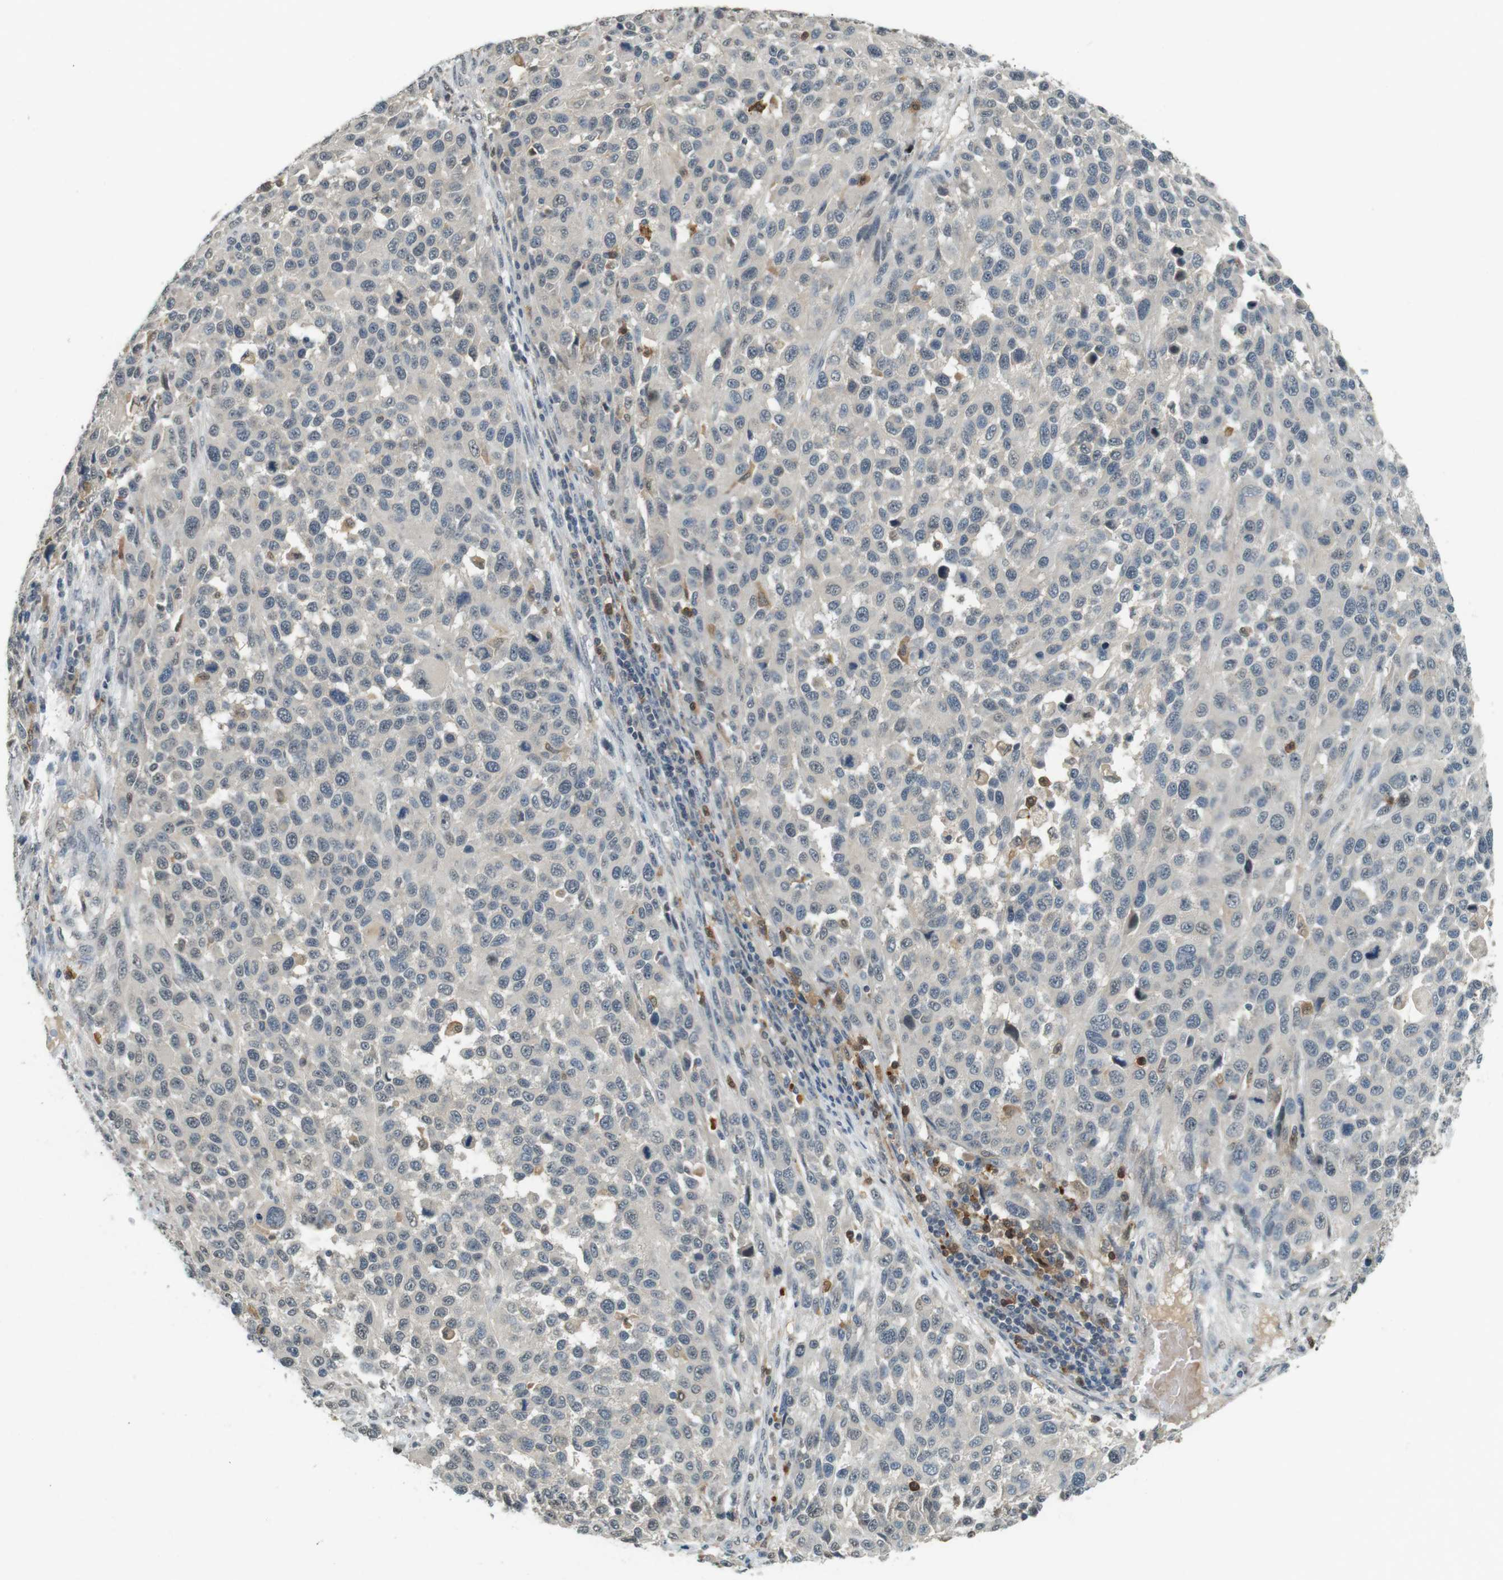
{"staining": {"intensity": "negative", "quantity": "none", "location": "none"}, "tissue": "melanoma", "cell_type": "Tumor cells", "image_type": "cancer", "snomed": [{"axis": "morphology", "description": "Malignant melanoma, Metastatic site"}, {"axis": "topography", "description": "Lymph node"}], "caption": "Immunohistochemical staining of melanoma displays no significant positivity in tumor cells.", "gene": "CDK14", "patient": {"sex": "male", "age": 61}}